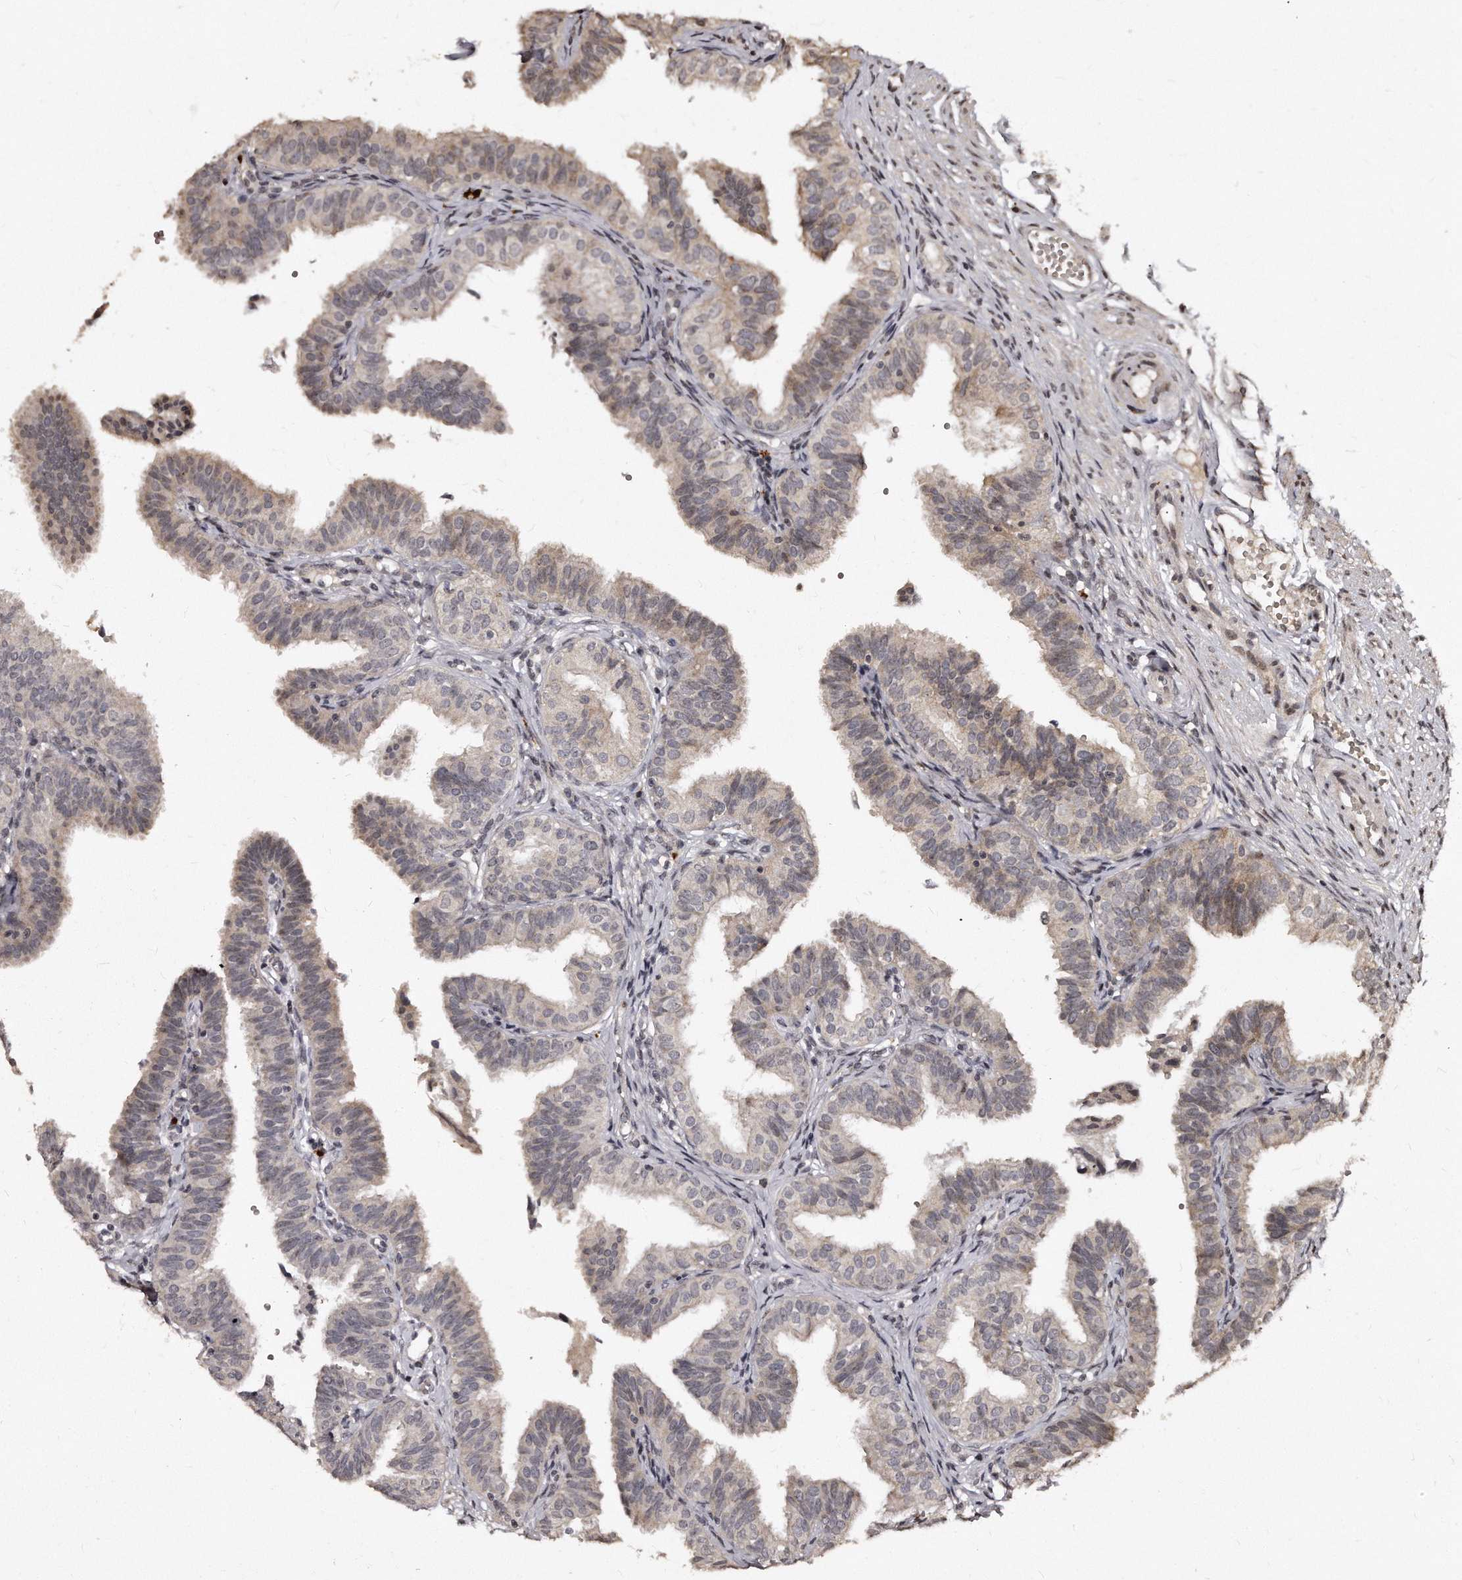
{"staining": {"intensity": "weak", "quantity": "25%-75%", "location": "cytoplasmic/membranous"}, "tissue": "fallopian tube", "cell_type": "Glandular cells", "image_type": "normal", "snomed": [{"axis": "morphology", "description": "Normal tissue, NOS"}, {"axis": "topography", "description": "Fallopian tube"}], "caption": "Glandular cells exhibit low levels of weak cytoplasmic/membranous staining in approximately 25%-75% of cells in normal human fallopian tube.", "gene": "TSHR", "patient": {"sex": "female", "age": 35}}